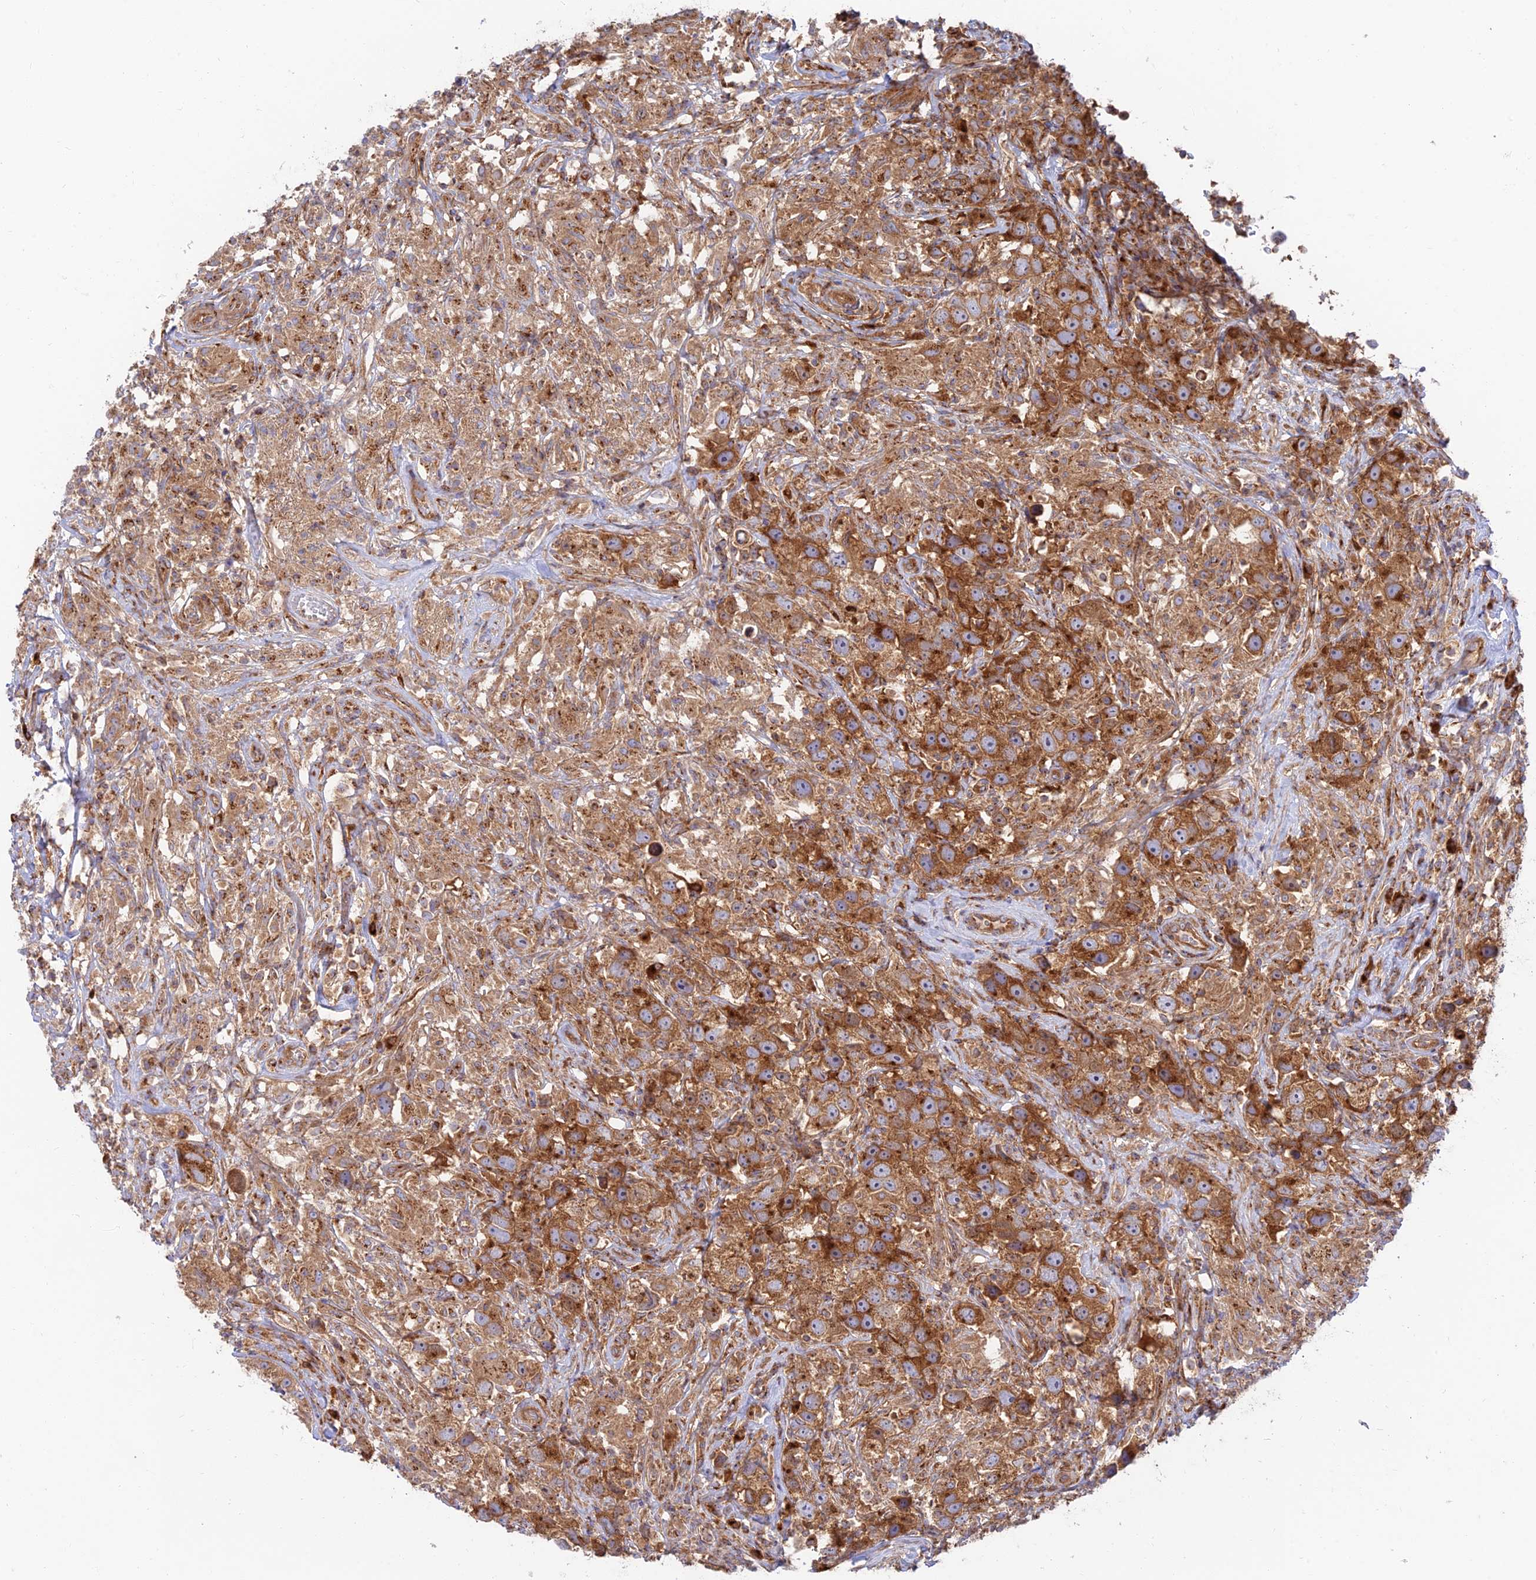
{"staining": {"intensity": "strong", "quantity": ">75%", "location": "cytoplasmic/membranous"}, "tissue": "testis cancer", "cell_type": "Tumor cells", "image_type": "cancer", "snomed": [{"axis": "morphology", "description": "Seminoma, NOS"}, {"axis": "topography", "description": "Testis"}], "caption": "This micrograph displays seminoma (testis) stained with immunohistochemistry (IHC) to label a protein in brown. The cytoplasmic/membranous of tumor cells show strong positivity for the protein. Nuclei are counter-stained blue.", "gene": "GOLGA3", "patient": {"sex": "male", "age": 49}}